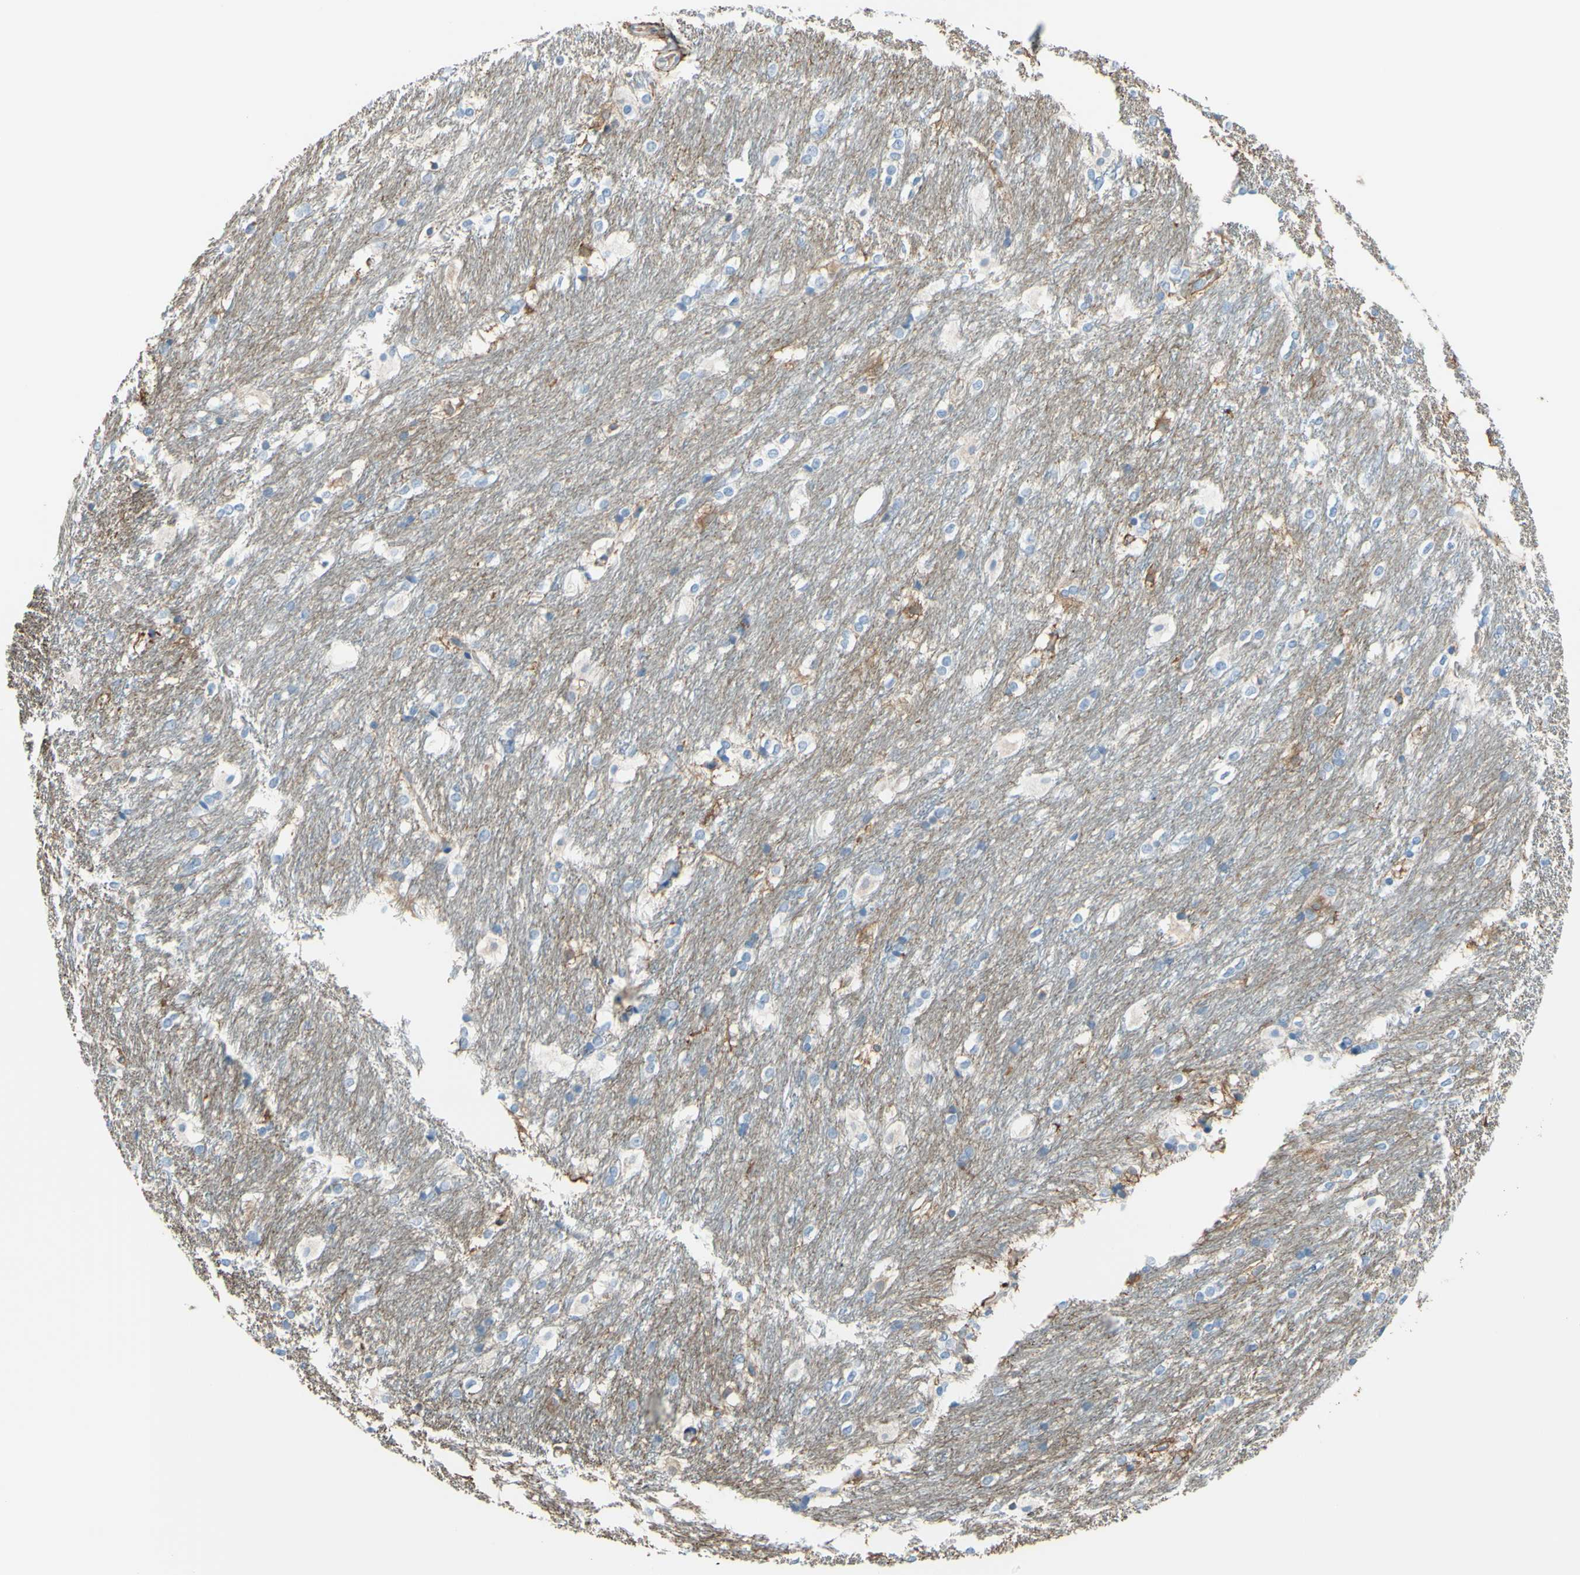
{"staining": {"intensity": "negative", "quantity": "none", "location": "none"}, "tissue": "caudate", "cell_type": "Glial cells", "image_type": "normal", "snomed": [{"axis": "morphology", "description": "Normal tissue, NOS"}, {"axis": "topography", "description": "Lateral ventricle wall"}], "caption": "High power microscopy photomicrograph of an immunohistochemistry (IHC) photomicrograph of benign caudate, revealing no significant expression in glial cells. (Immunohistochemistry, brightfield microscopy, high magnification).", "gene": "ADD1", "patient": {"sex": "female", "age": 19}}